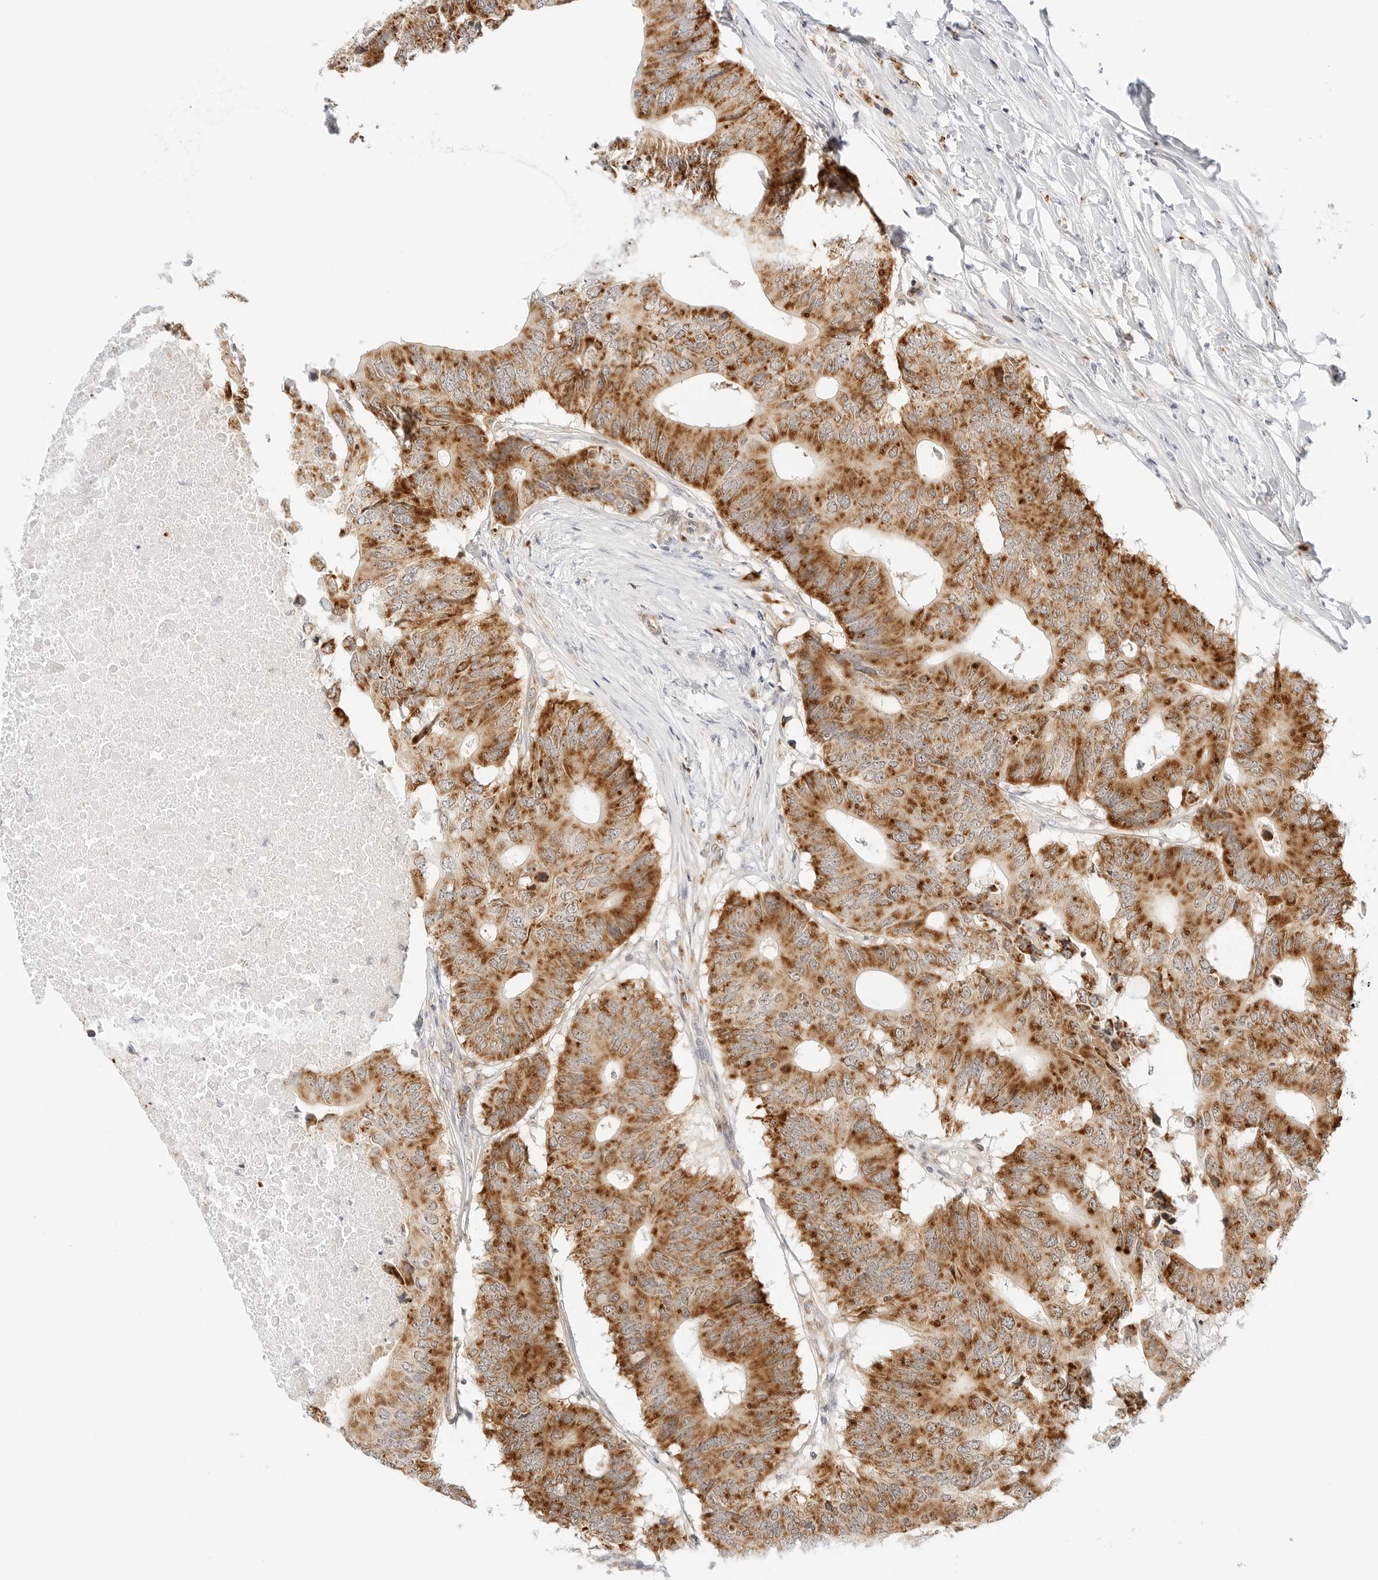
{"staining": {"intensity": "strong", "quantity": ">75%", "location": "cytoplasmic/membranous"}, "tissue": "colorectal cancer", "cell_type": "Tumor cells", "image_type": "cancer", "snomed": [{"axis": "morphology", "description": "Adenocarcinoma, NOS"}, {"axis": "topography", "description": "Colon"}], "caption": "There is high levels of strong cytoplasmic/membranous staining in tumor cells of colorectal adenocarcinoma, as demonstrated by immunohistochemical staining (brown color).", "gene": "FH", "patient": {"sex": "male", "age": 71}}